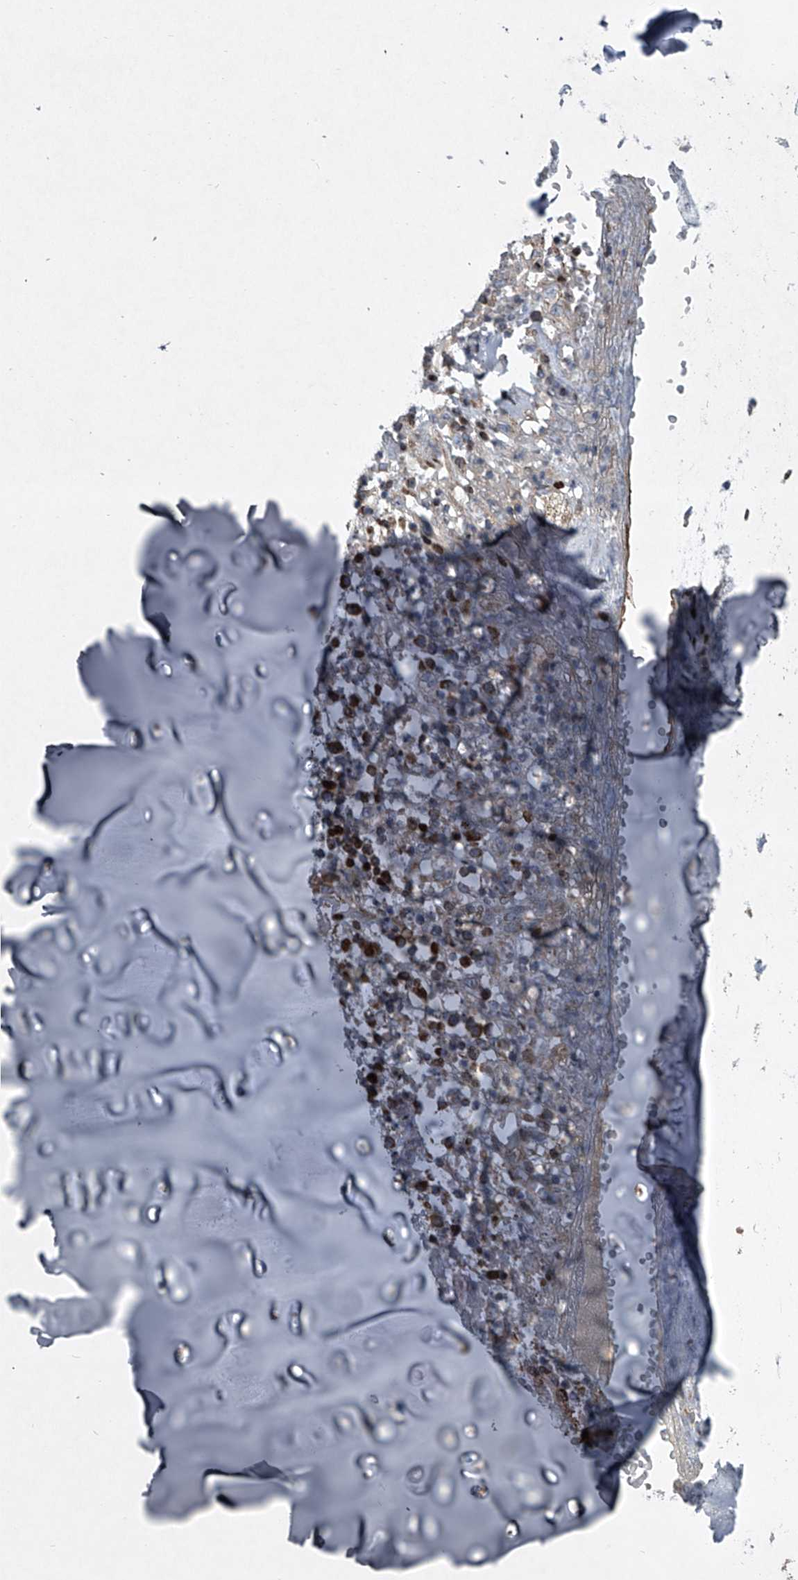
{"staining": {"intensity": "weak", "quantity": ">75%", "location": "cytoplasmic/membranous"}, "tissue": "adipose tissue", "cell_type": "Adipocytes", "image_type": "normal", "snomed": [{"axis": "morphology", "description": "Normal tissue, NOS"}, {"axis": "morphology", "description": "Basal cell carcinoma"}, {"axis": "topography", "description": "Cartilage tissue"}, {"axis": "topography", "description": "Nasopharynx"}, {"axis": "topography", "description": "Oral tissue"}], "caption": "Immunohistochemical staining of benign human adipose tissue exhibits low levels of weak cytoplasmic/membranous positivity in about >75% of adipocytes. (DAB IHC, brown staining for protein, blue staining for nuclei).", "gene": "STRADA", "patient": {"sex": "female", "age": 77}}